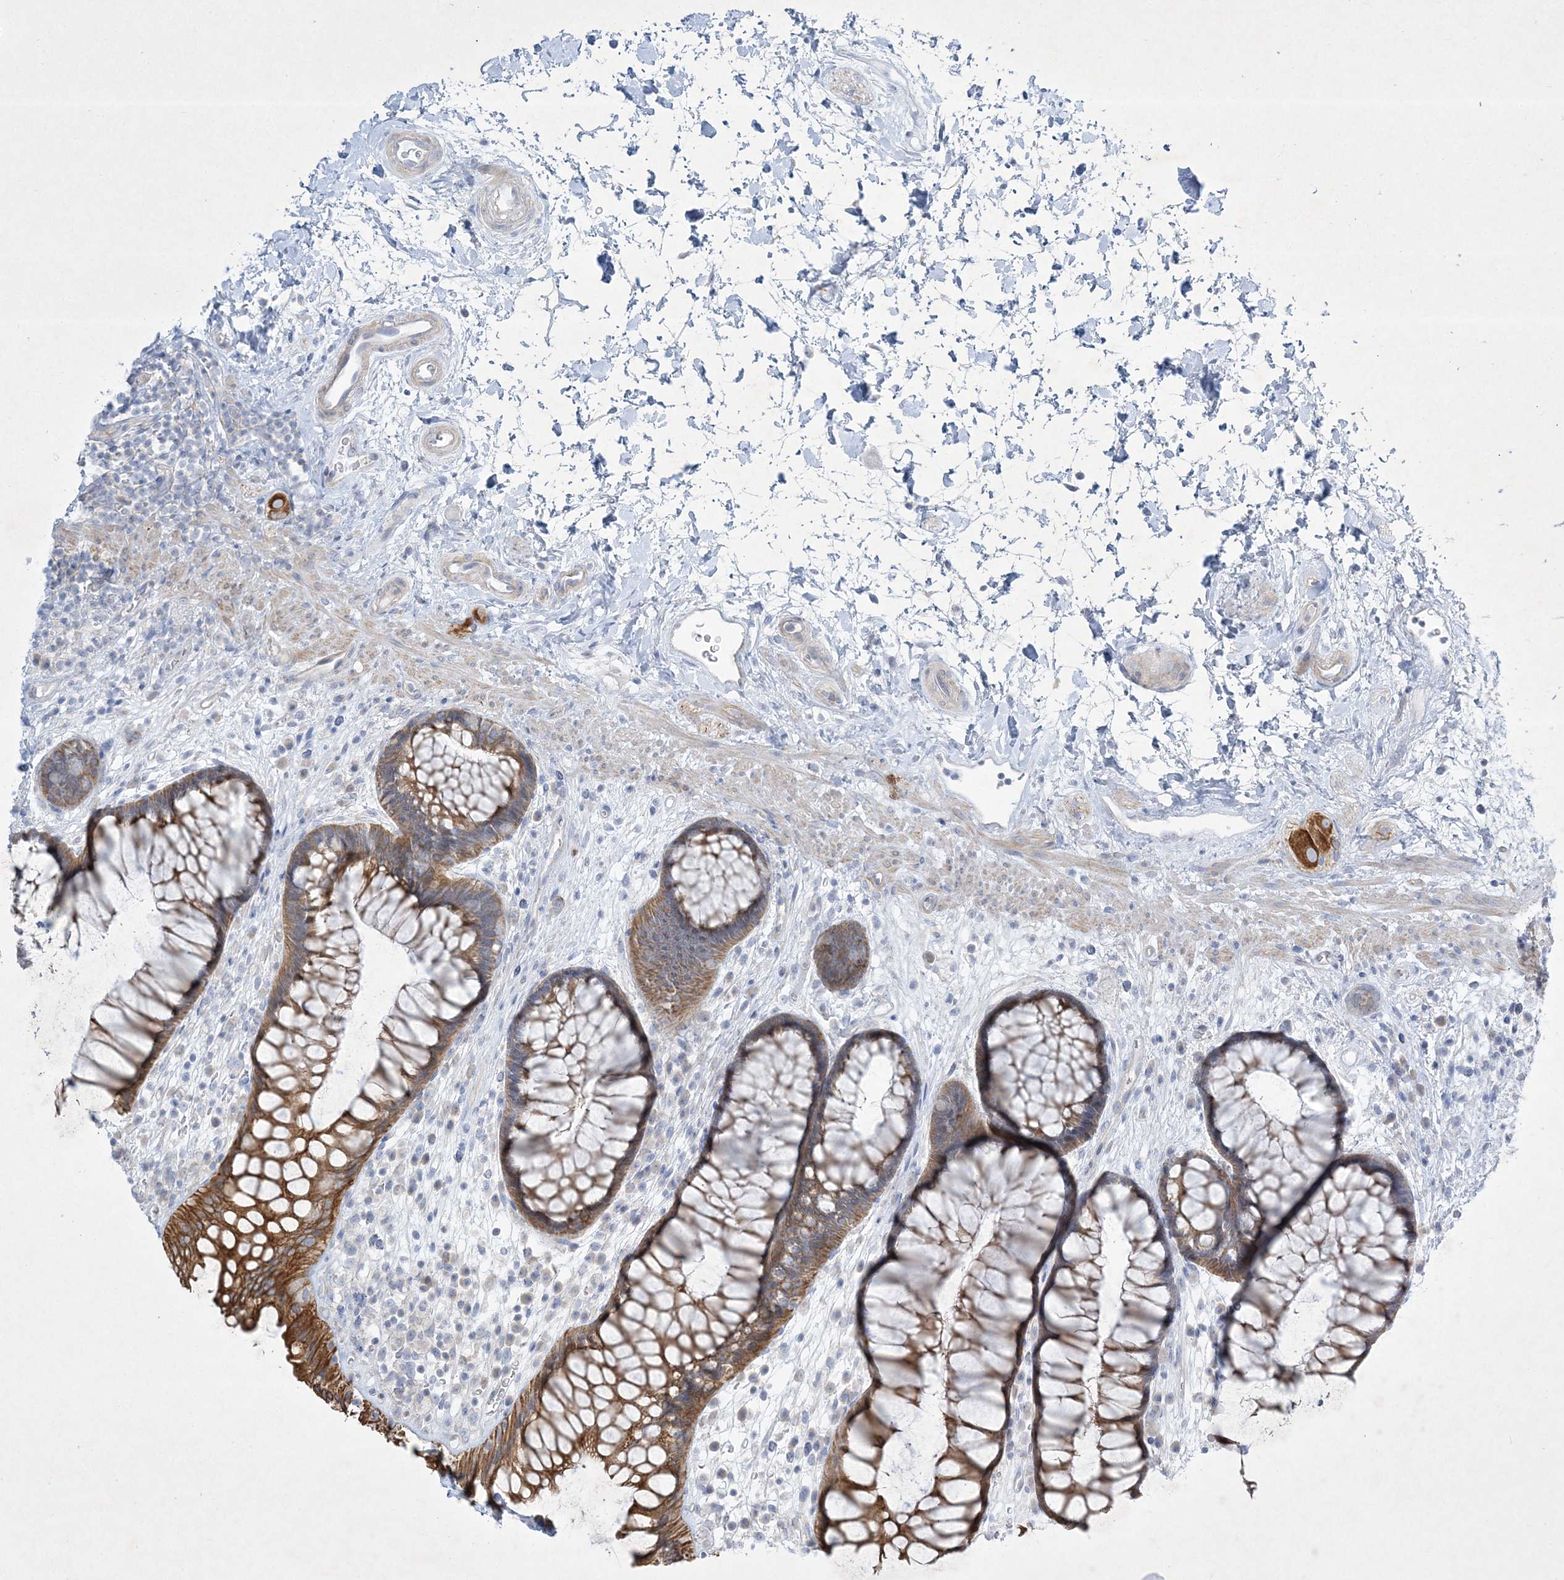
{"staining": {"intensity": "moderate", "quantity": ">75%", "location": "cytoplasmic/membranous"}, "tissue": "rectum", "cell_type": "Glandular cells", "image_type": "normal", "snomed": [{"axis": "morphology", "description": "Normal tissue, NOS"}, {"axis": "topography", "description": "Rectum"}], "caption": "Protein analysis of benign rectum shows moderate cytoplasmic/membranous staining in about >75% of glandular cells.", "gene": "FARSB", "patient": {"sex": "male", "age": 51}}